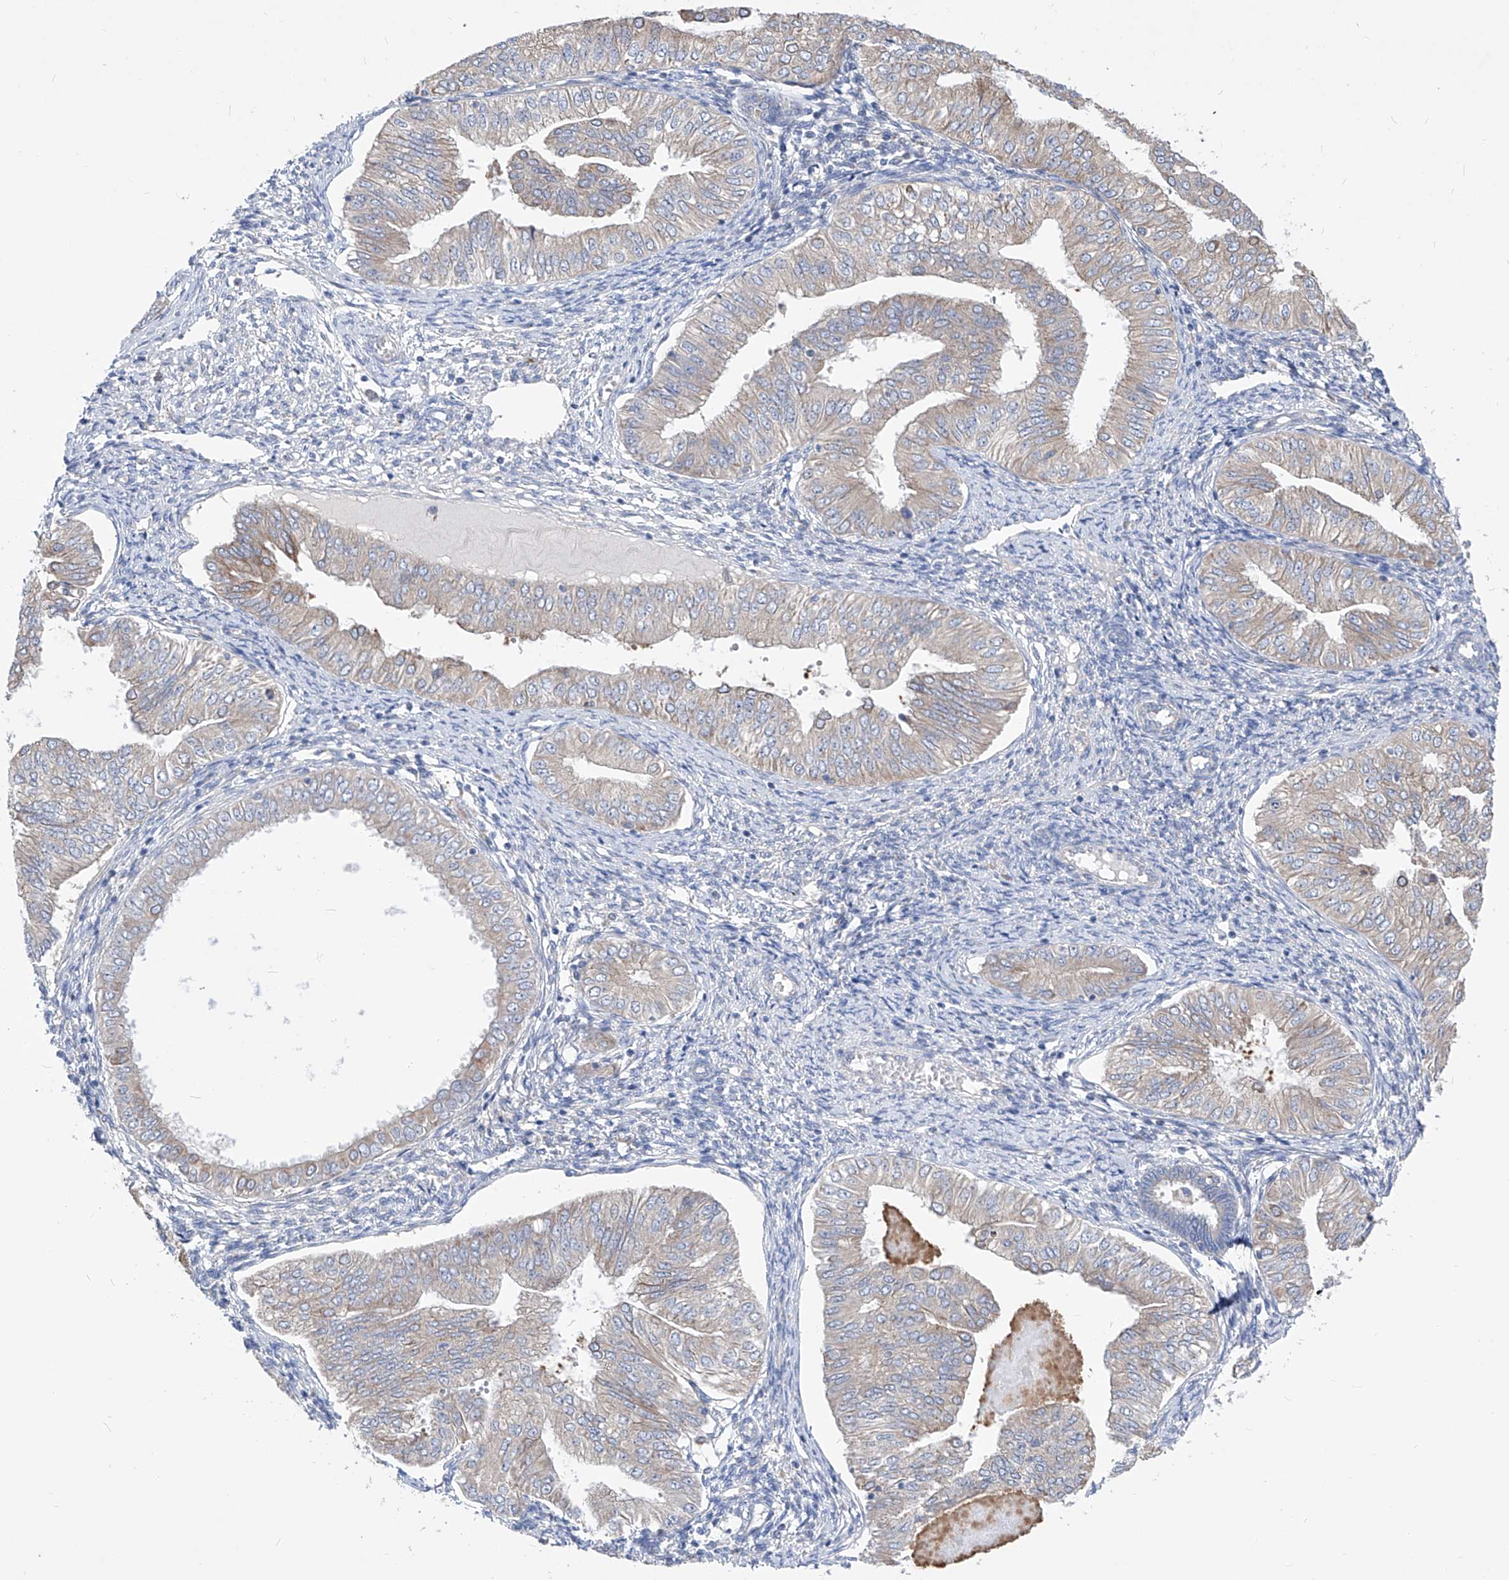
{"staining": {"intensity": "negative", "quantity": "none", "location": "none"}, "tissue": "endometrial cancer", "cell_type": "Tumor cells", "image_type": "cancer", "snomed": [{"axis": "morphology", "description": "Normal tissue, NOS"}, {"axis": "morphology", "description": "Adenocarcinoma, NOS"}, {"axis": "topography", "description": "Endometrium"}], "caption": "A high-resolution micrograph shows immunohistochemistry staining of endometrial adenocarcinoma, which demonstrates no significant expression in tumor cells.", "gene": "UFL1", "patient": {"sex": "female", "age": 53}}